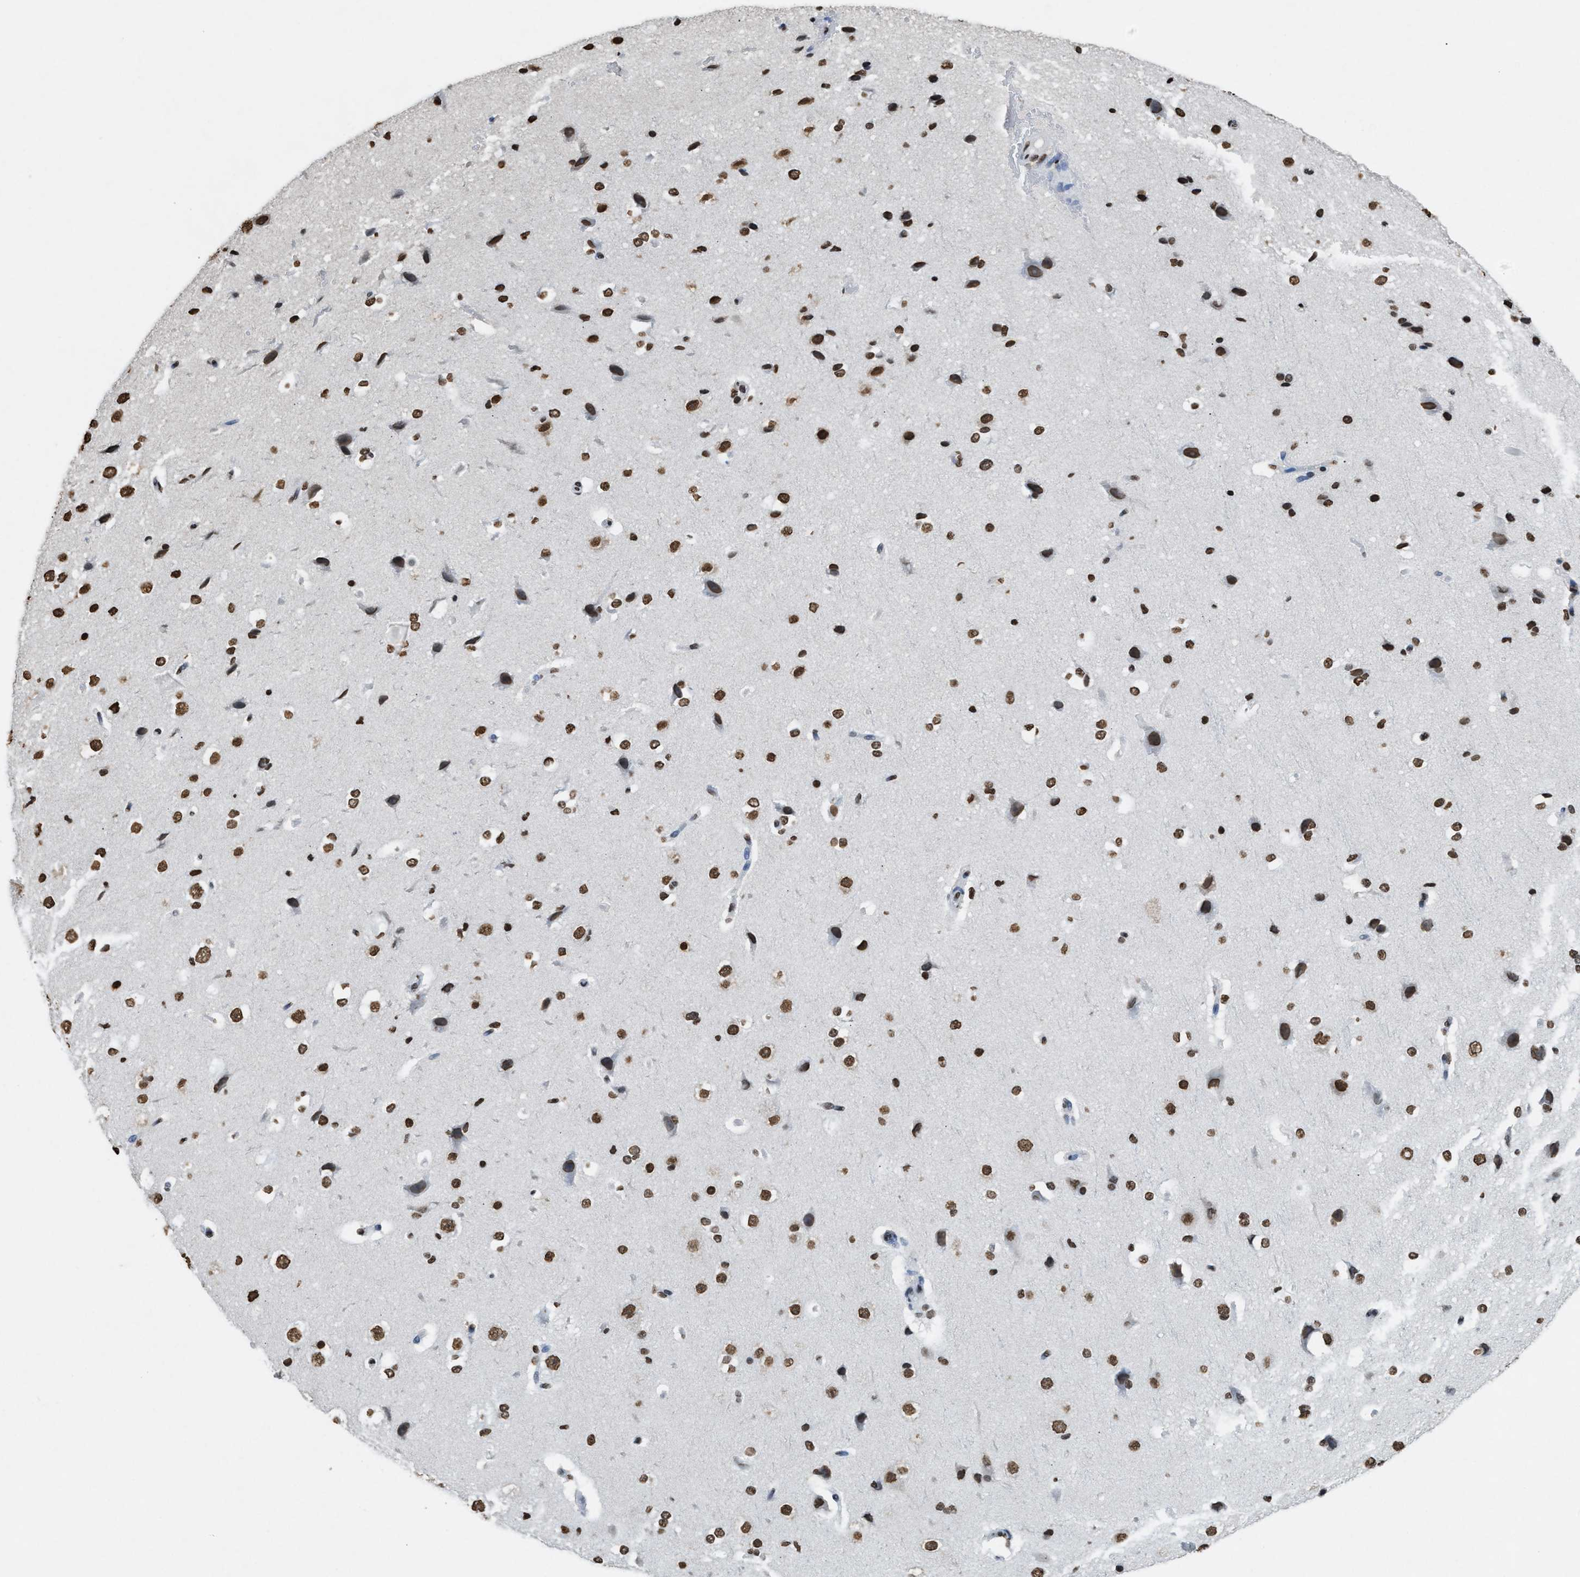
{"staining": {"intensity": "moderate", "quantity": "<25%", "location": "nuclear"}, "tissue": "cerebral cortex", "cell_type": "Endothelial cells", "image_type": "normal", "snomed": [{"axis": "morphology", "description": "Normal tissue, NOS"}, {"axis": "morphology", "description": "Developmental malformation"}, {"axis": "topography", "description": "Cerebral cortex"}], "caption": "This image reveals immunohistochemistry (IHC) staining of benign human cerebral cortex, with low moderate nuclear expression in approximately <25% of endothelial cells.", "gene": "NUP88", "patient": {"sex": "female", "age": 30}}